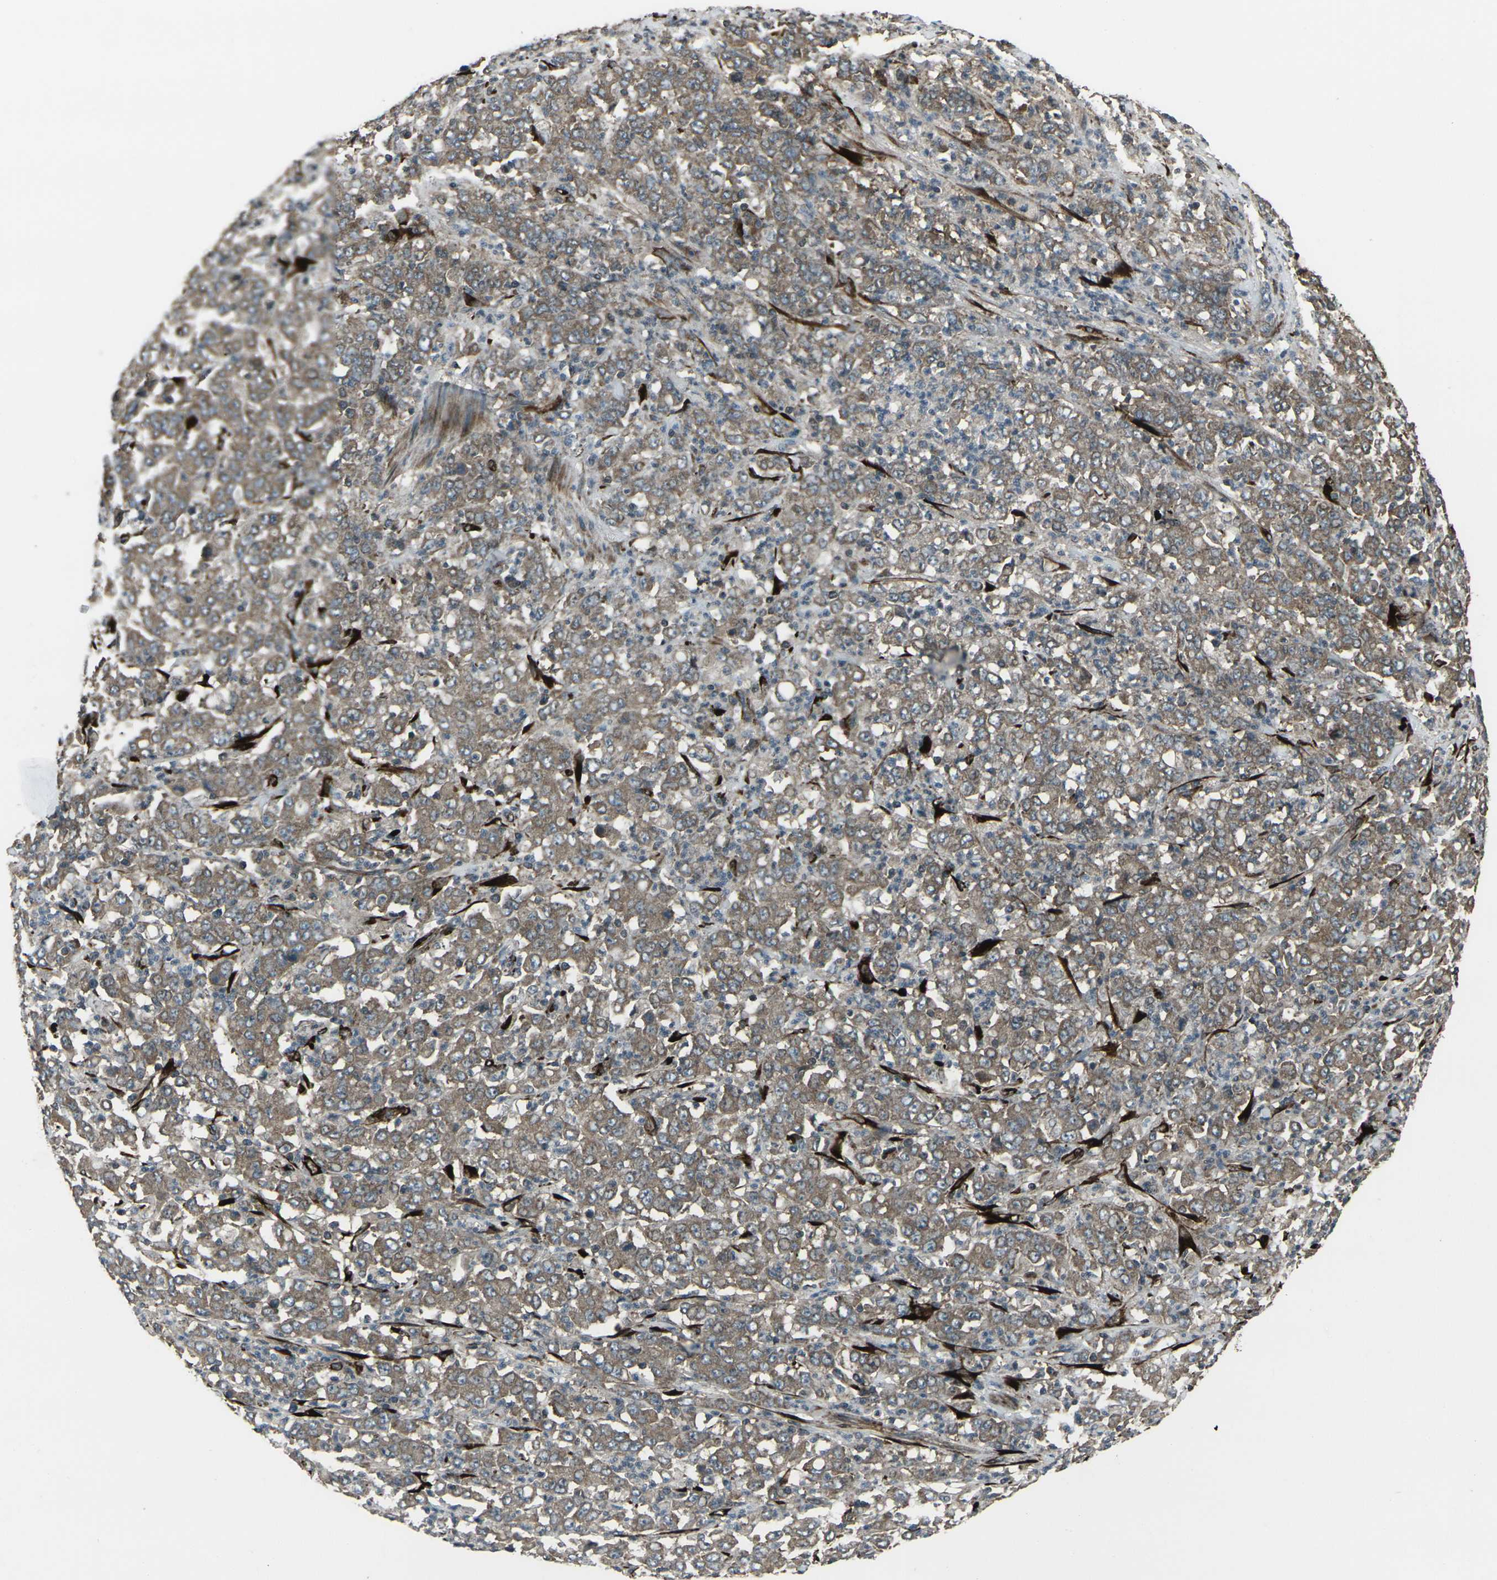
{"staining": {"intensity": "moderate", "quantity": ">75%", "location": "cytoplasmic/membranous"}, "tissue": "stomach cancer", "cell_type": "Tumor cells", "image_type": "cancer", "snomed": [{"axis": "morphology", "description": "Adenocarcinoma, NOS"}, {"axis": "topography", "description": "Stomach, lower"}], "caption": "Protein analysis of stomach adenocarcinoma tissue shows moderate cytoplasmic/membranous staining in about >75% of tumor cells.", "gene": "LSMEM1", "patient": {"sex": "female", "age": 71}}